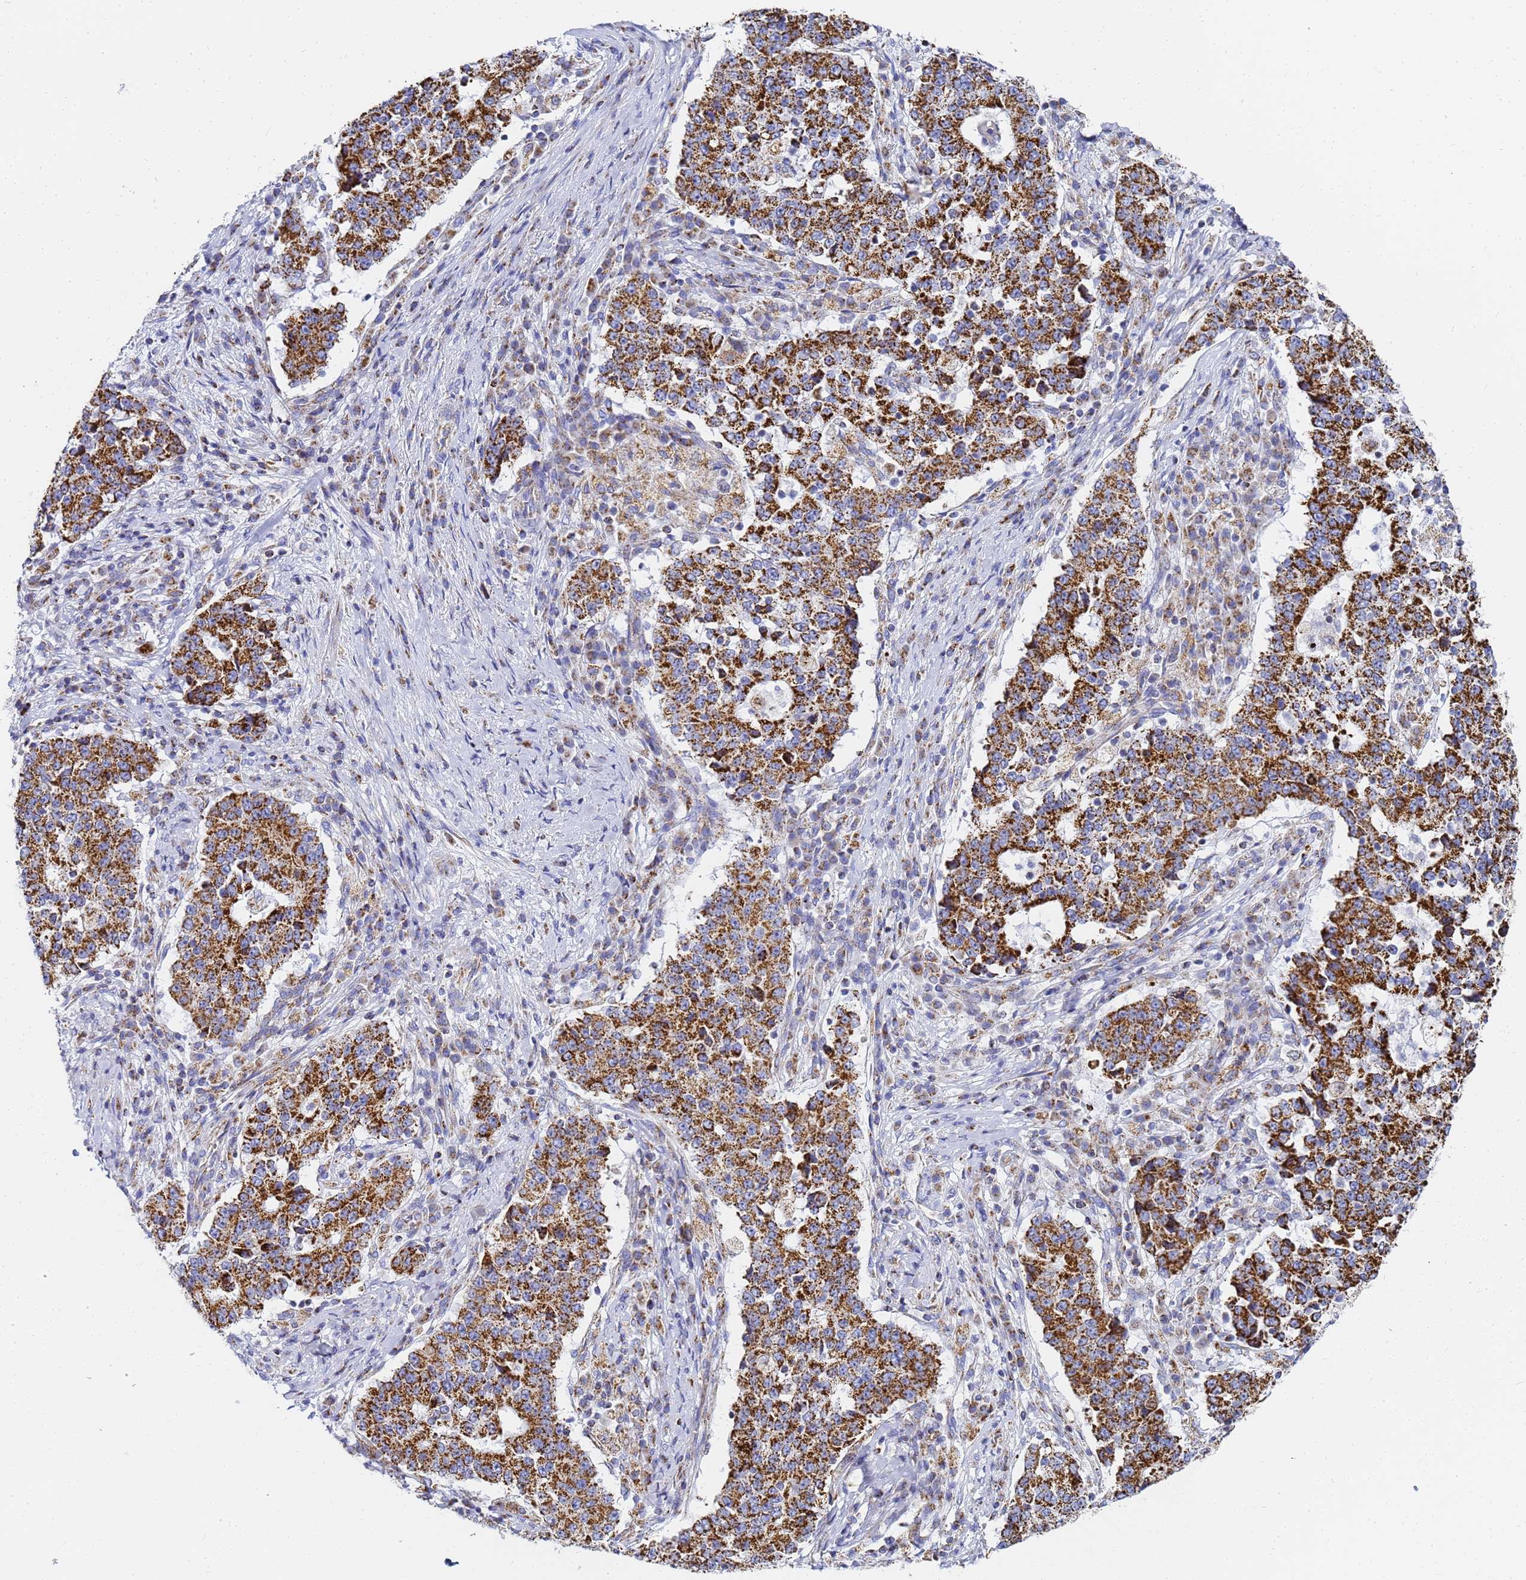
{"staining": {"intensity": "strong", "quantity": ">75%", "location": "cytoplasmic/membranous"}, "tissue": "stomach cancer", "cell_type": "Tumor cells", "image_type": "cancer", "snomed": [{"axis": "morphology", "description": "Adenocarcinoma, NOS"}, {"axis": "topography", "description": "Stomach"}], "caption": "Stomach cancer stained for a protein displays strong cytoplasmic/membranous positivity in tumor cells. The protein of interest is shown in brown color, while the nuclei are stained blue.", "gene": "CNIH4", "patient": {"sex": "male", "age": 59}}